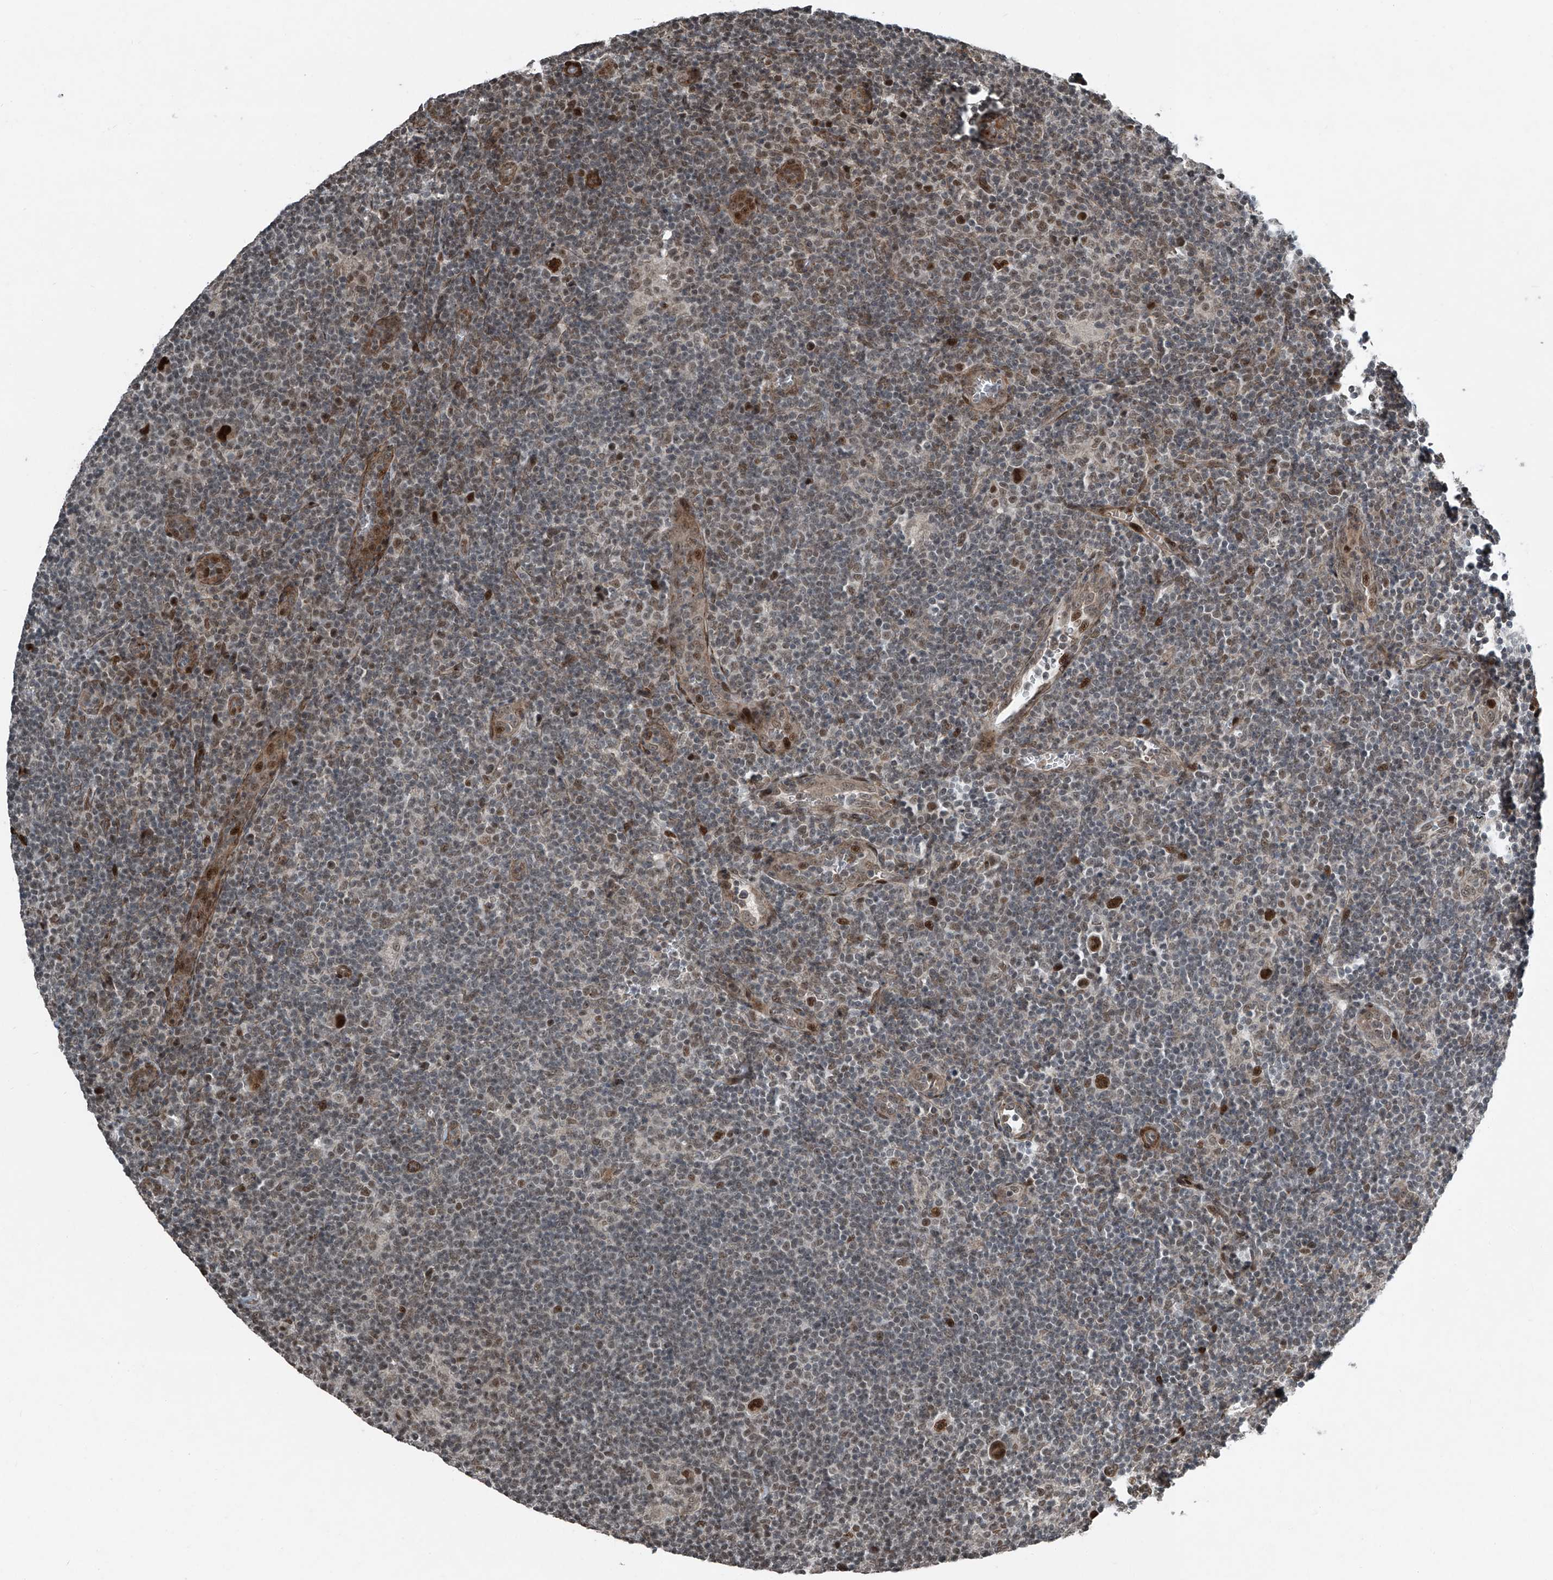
{"staining": {"intensity": "moderate", "quantity": ">75%", "location": "nuclear"}, "tissue": "lymphoma", "cell_type": "Tumor cells", "image_type": "cancer", "snomed": [{"axis": "morphology", "description": "Hodgkin's disease, NOS"}, {"axis": "topography", "description": "Lymph node"}], "caption": "Hodgkin's disease was stained to show a protein in brown. There is medium levels of moderate nuclear positivity in approximately >75% of tumor cells.", "gene": "ZNF570", "patient": {"sex": "female", "age": 57}}